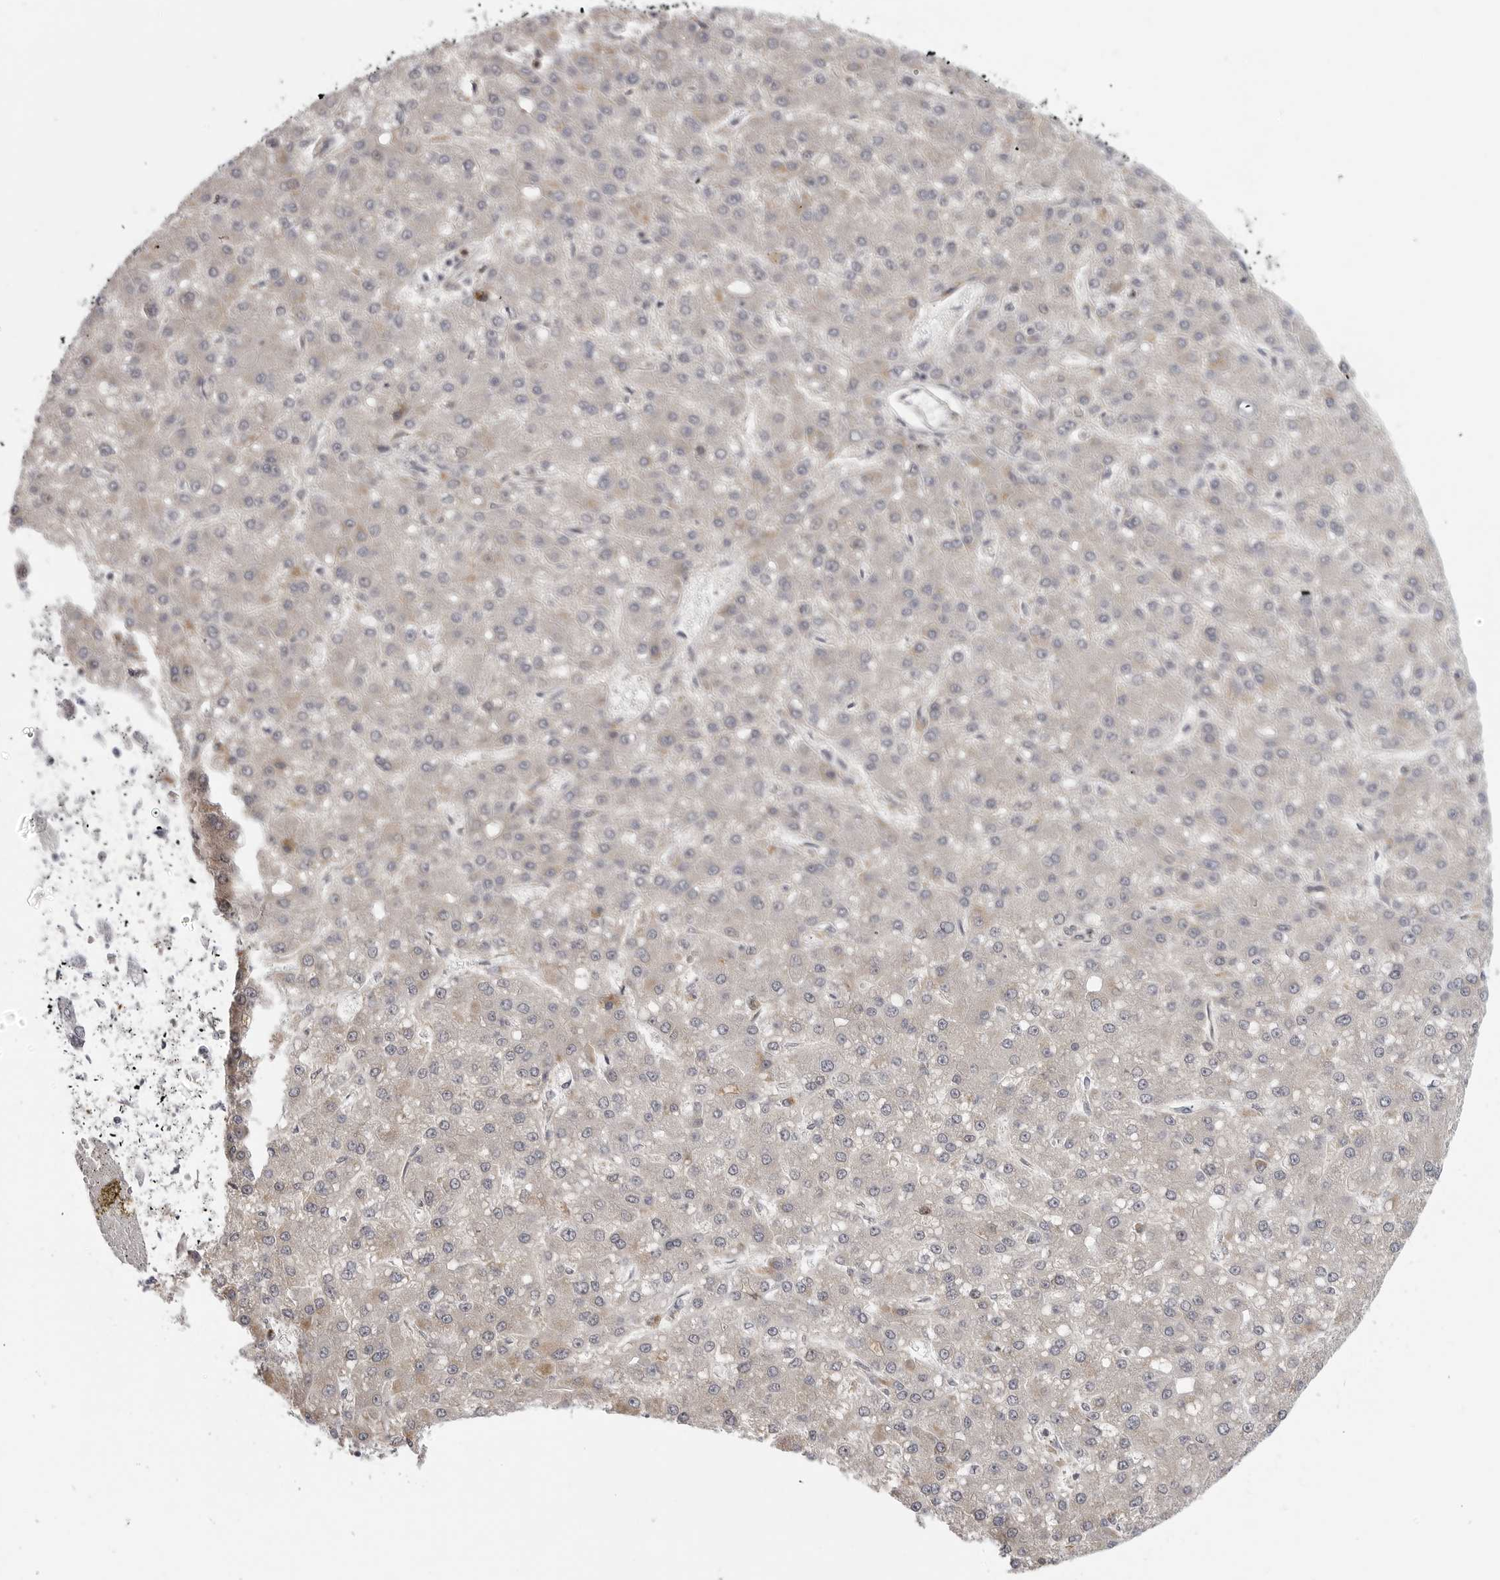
{"staining": {"intensity": "negative", "quantity": "none", "location": "none"}, "tissue": "liver cancer", "cell_type": "Tumor cells", "image_type": "cancer", "snomed": [{"axis": "morphology", "description": "Carcinoma, Hepatocellular, NOS"}, {"axis": "topography", "description": "Liver"}], "caption": "The histopathology image shows no significant staining in tumor cells of liver cancer (hepatocellular carcinoma).", "gene": "MAP7D1", "patient": {"sex": "male", "age": 67}}